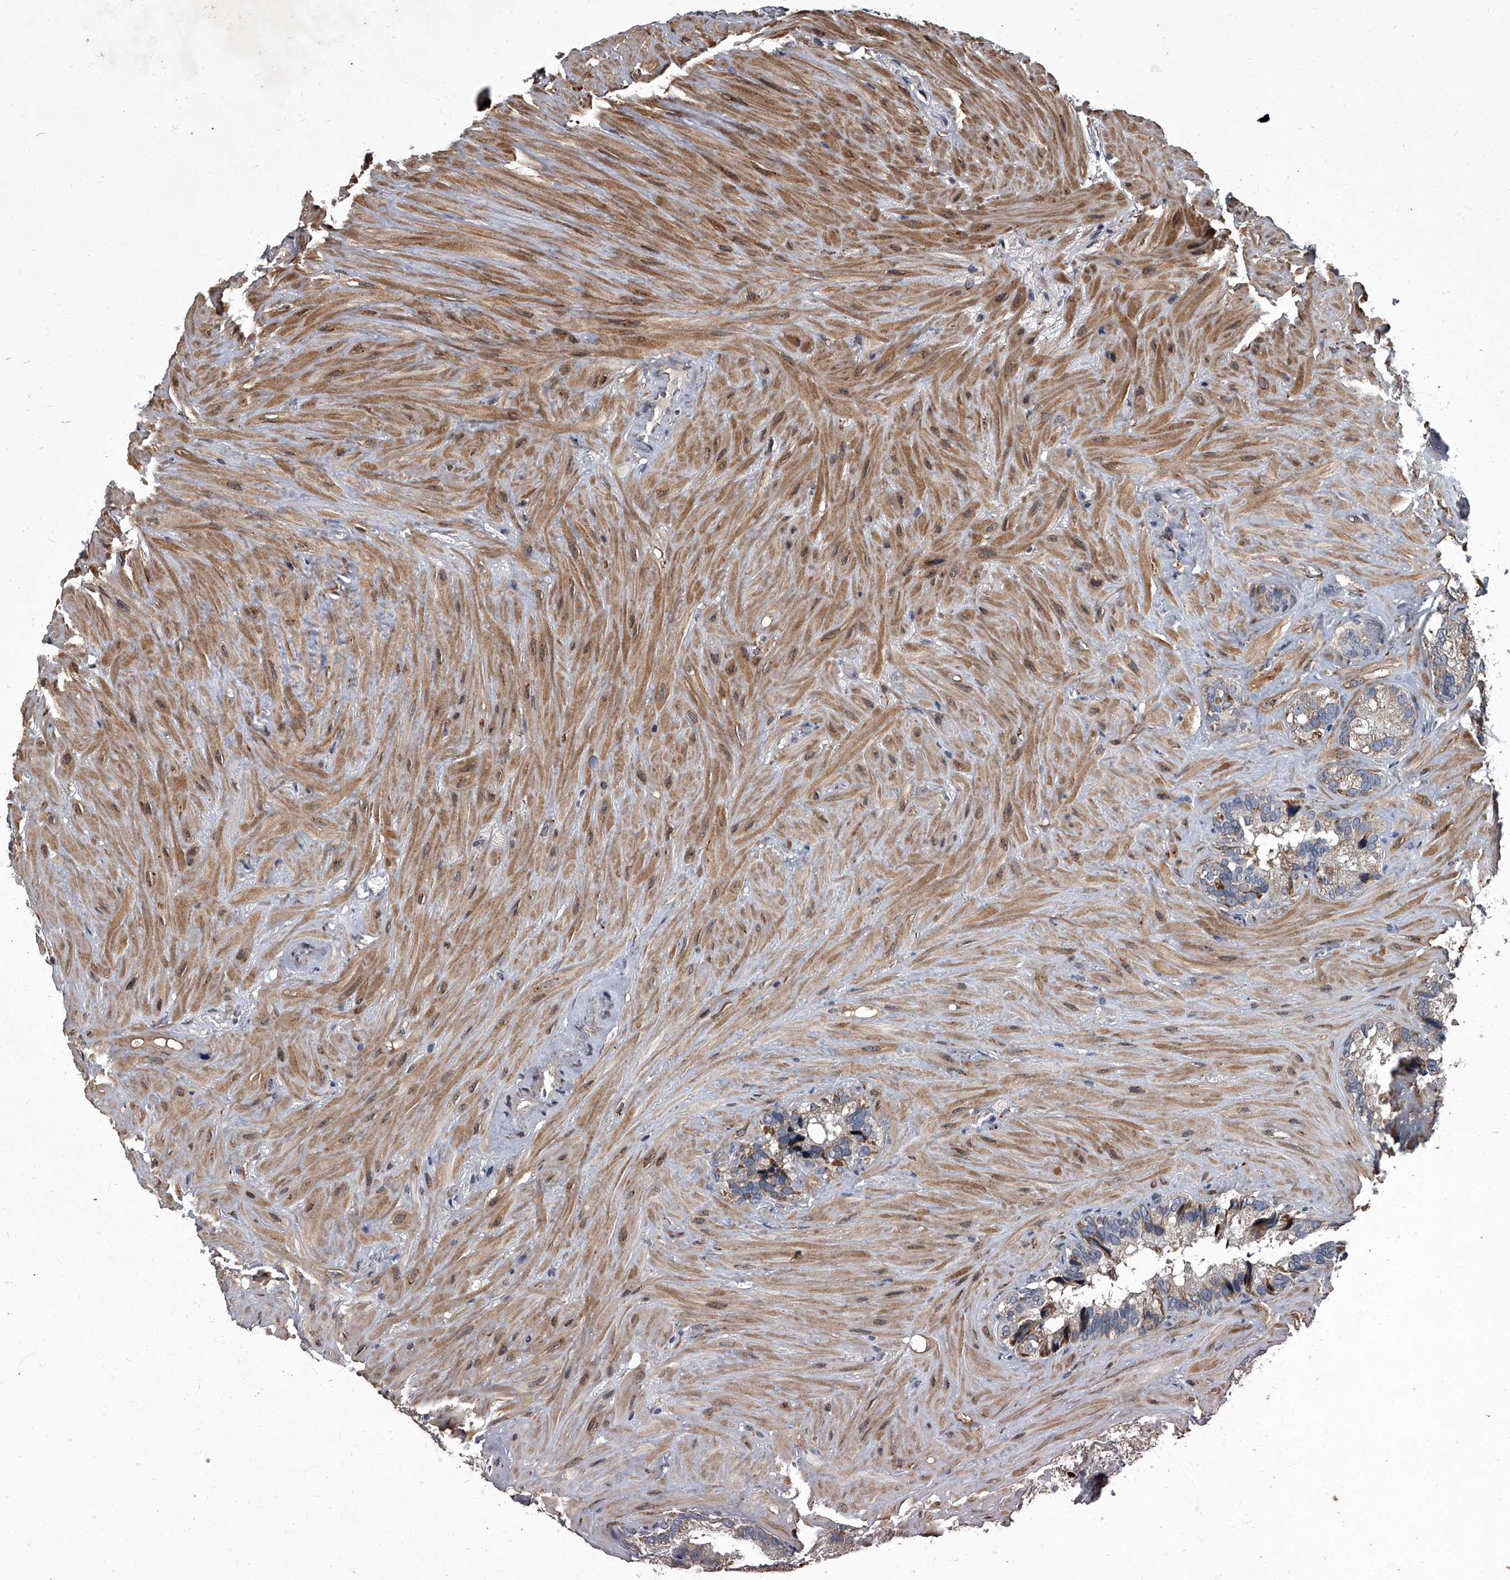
{"staining": {"intensity": "weak", "quantity": "25%-75%", "location": "cytoplasmic/membranous"}, "tissue": "seminal vesicle", "cell_type": "Glandular cells", "image_type": "normal", "snomed": [{"axis": "morphology", "description": "Normal tissue, NOS"}, {"axis": "topography", "description": "Prostate"}, {"axis": "topography", "description": "Seminal veicle"}], "caption": "Immunohistochemistry (IHC) image of benign seminal vesicle: human seminal vesicle stained using immunohistochemistry reveals low levels of weak protein expression localized specifically in the cytoplasmic/membranous of glandular cells, appearing as a cytoplasmic/membranous brown color.", "gene": "SIRT4", "patient": {"sex": "male", "age": 68}}